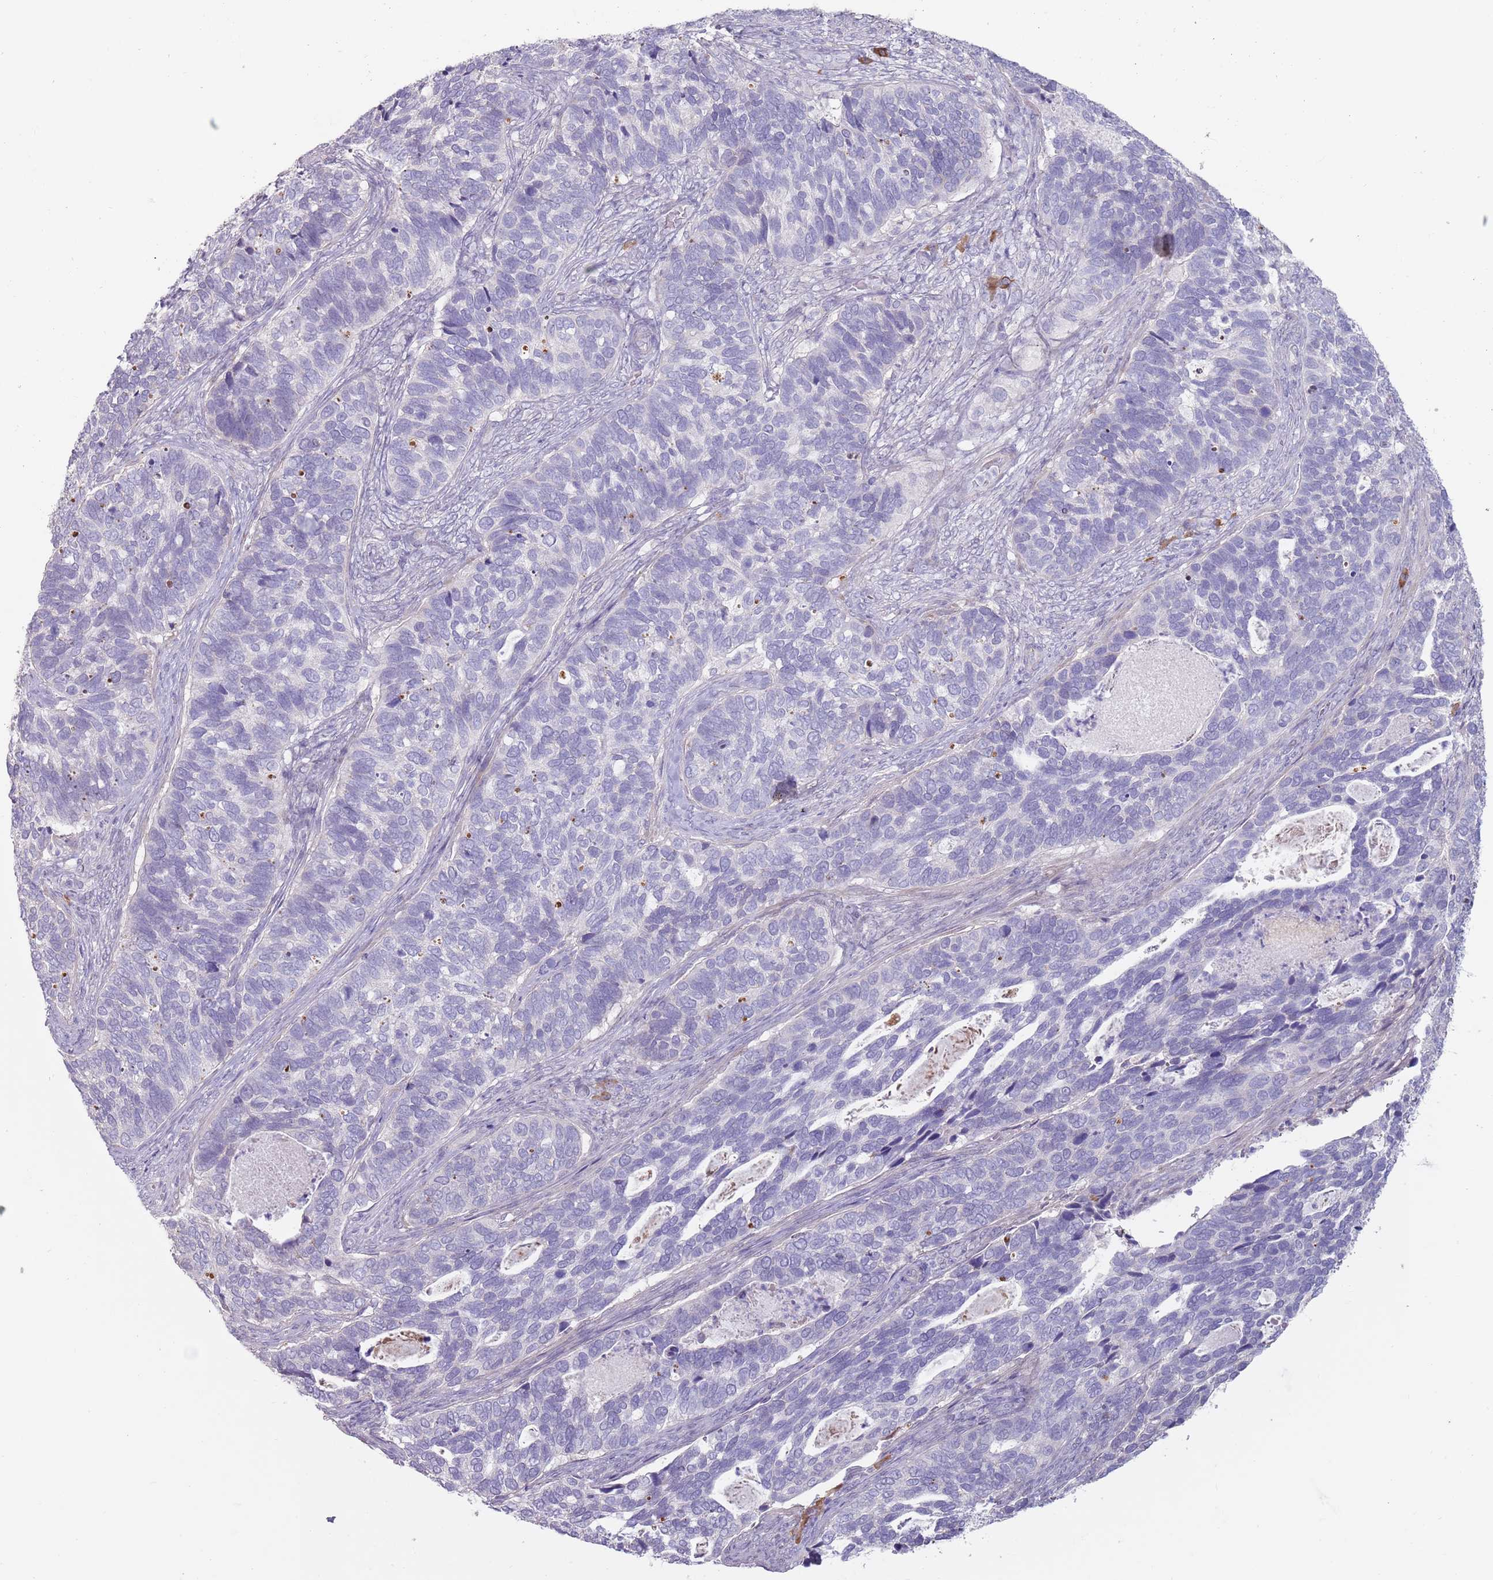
{"staining": {"intensity": "negative", "quantity": "none", "location": "none"}, "tissue": "cervical cancer", "cell_type": "Tumor cells", "image_type": "cancer", "snomed": [{"axis": "morphology", "description": "Squamous cell carcinoma, NOS"}, {"axis": "topography", "description": "Cervix"}], "caption": "A micrograph of squamous cell carcinoma (cervical) stained for a protein displays no brown staining in tumor cells. The staining is performed using DAB (3,3'-diaminobenzidine) brown chromogen with nuclei counter-stained in using hematoxylin.", "gene": "DXO", "patient": {"sex": "female", "age": 38}}